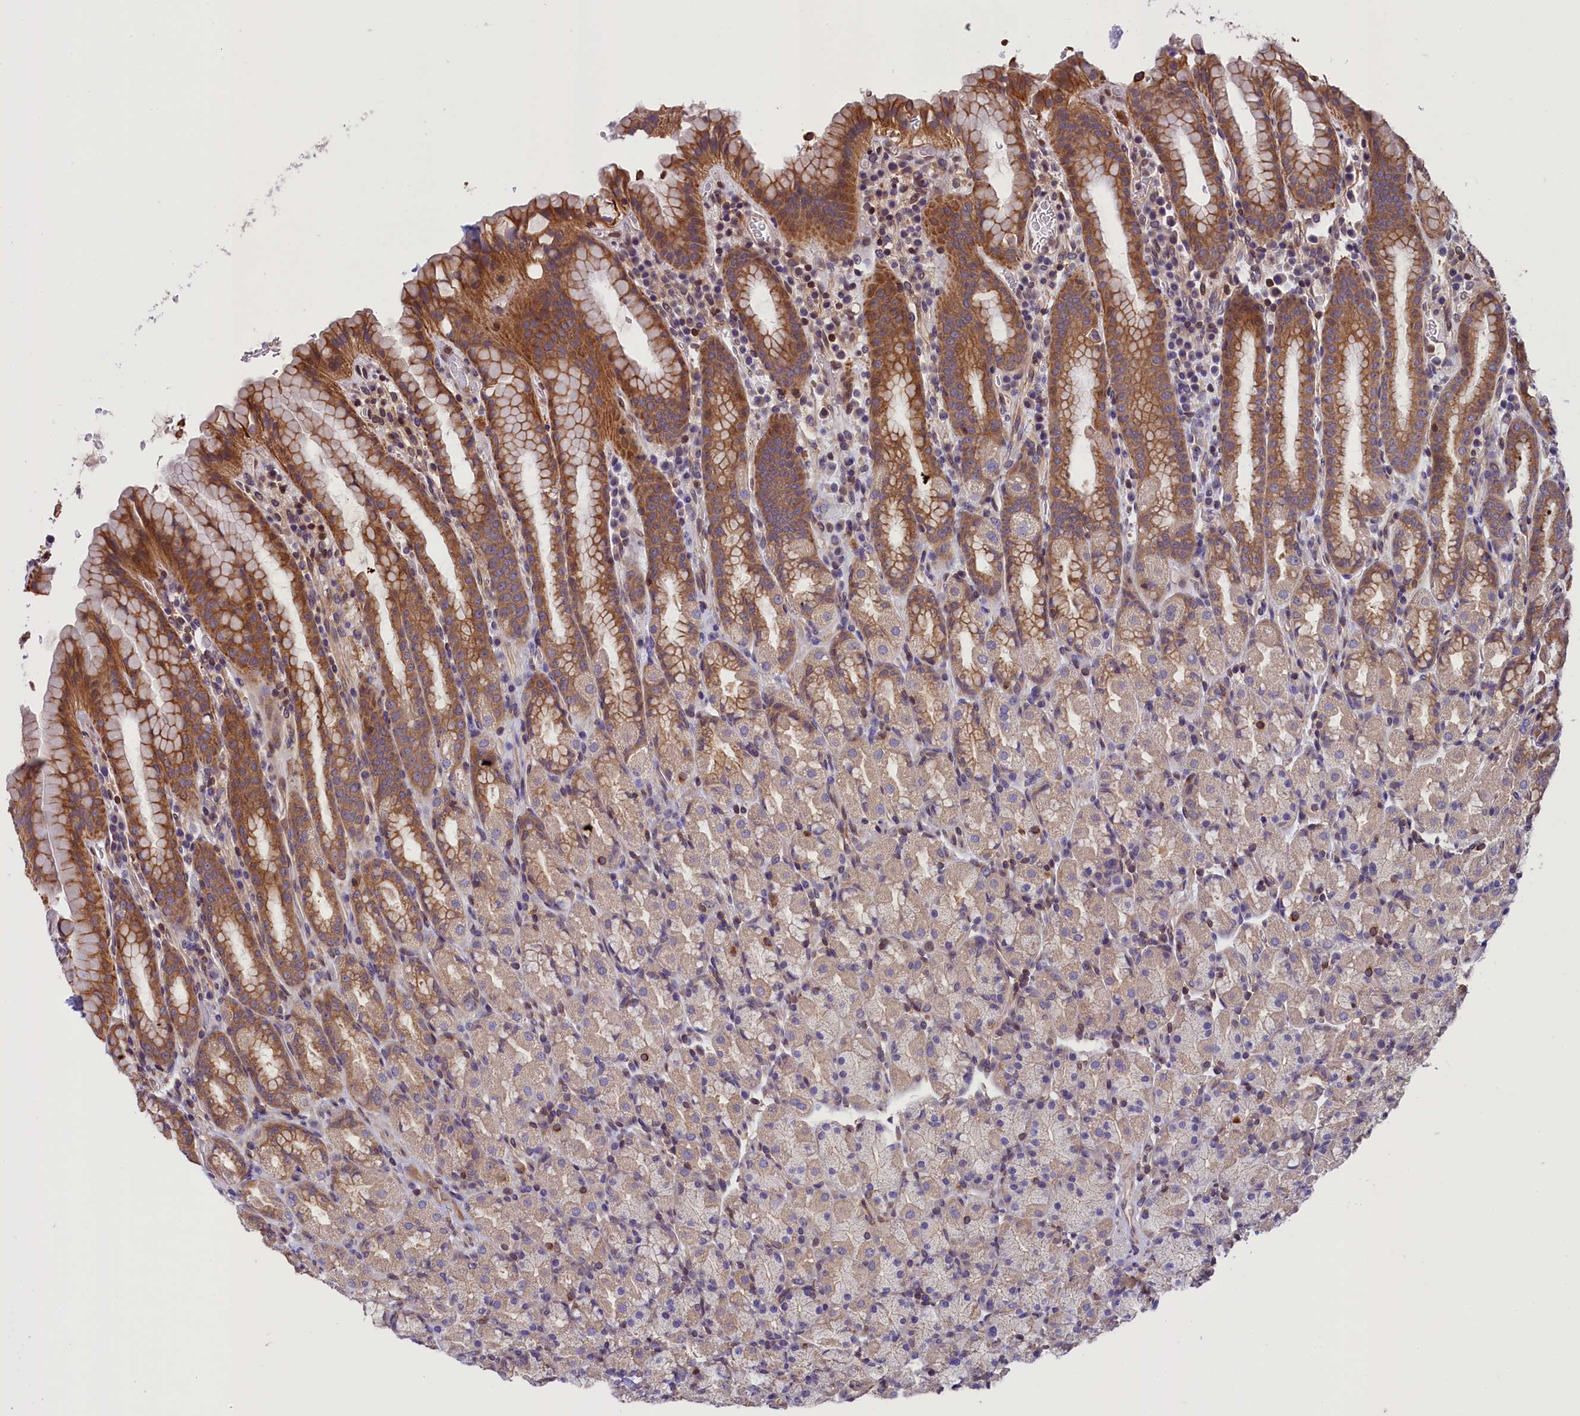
{"staining": {"intensity": "moderate", "quantity": "25%-75%", "location": "cytoplasmic/membranous"}, "tissue": "stomach", "cell_type": "Glandular cells", "image_type": "normal", "snomed": [{"axis": "morphology", "description": "Normal tissue, NOS"}, {"axis": "topography", "description": "Stomach, upper"}, {"axis": "topography", "description": "Stomach, lower"}, {"axis": "topography", "description": "Small intestine"}], "caption": "Protein analysis of unremarkable stomach displays moderate cytoplasmic/membranous positivity in about 25%-75% of glandular cells.", "gene": "TBCB", "patient": {"sex": "male", "age": 68}}